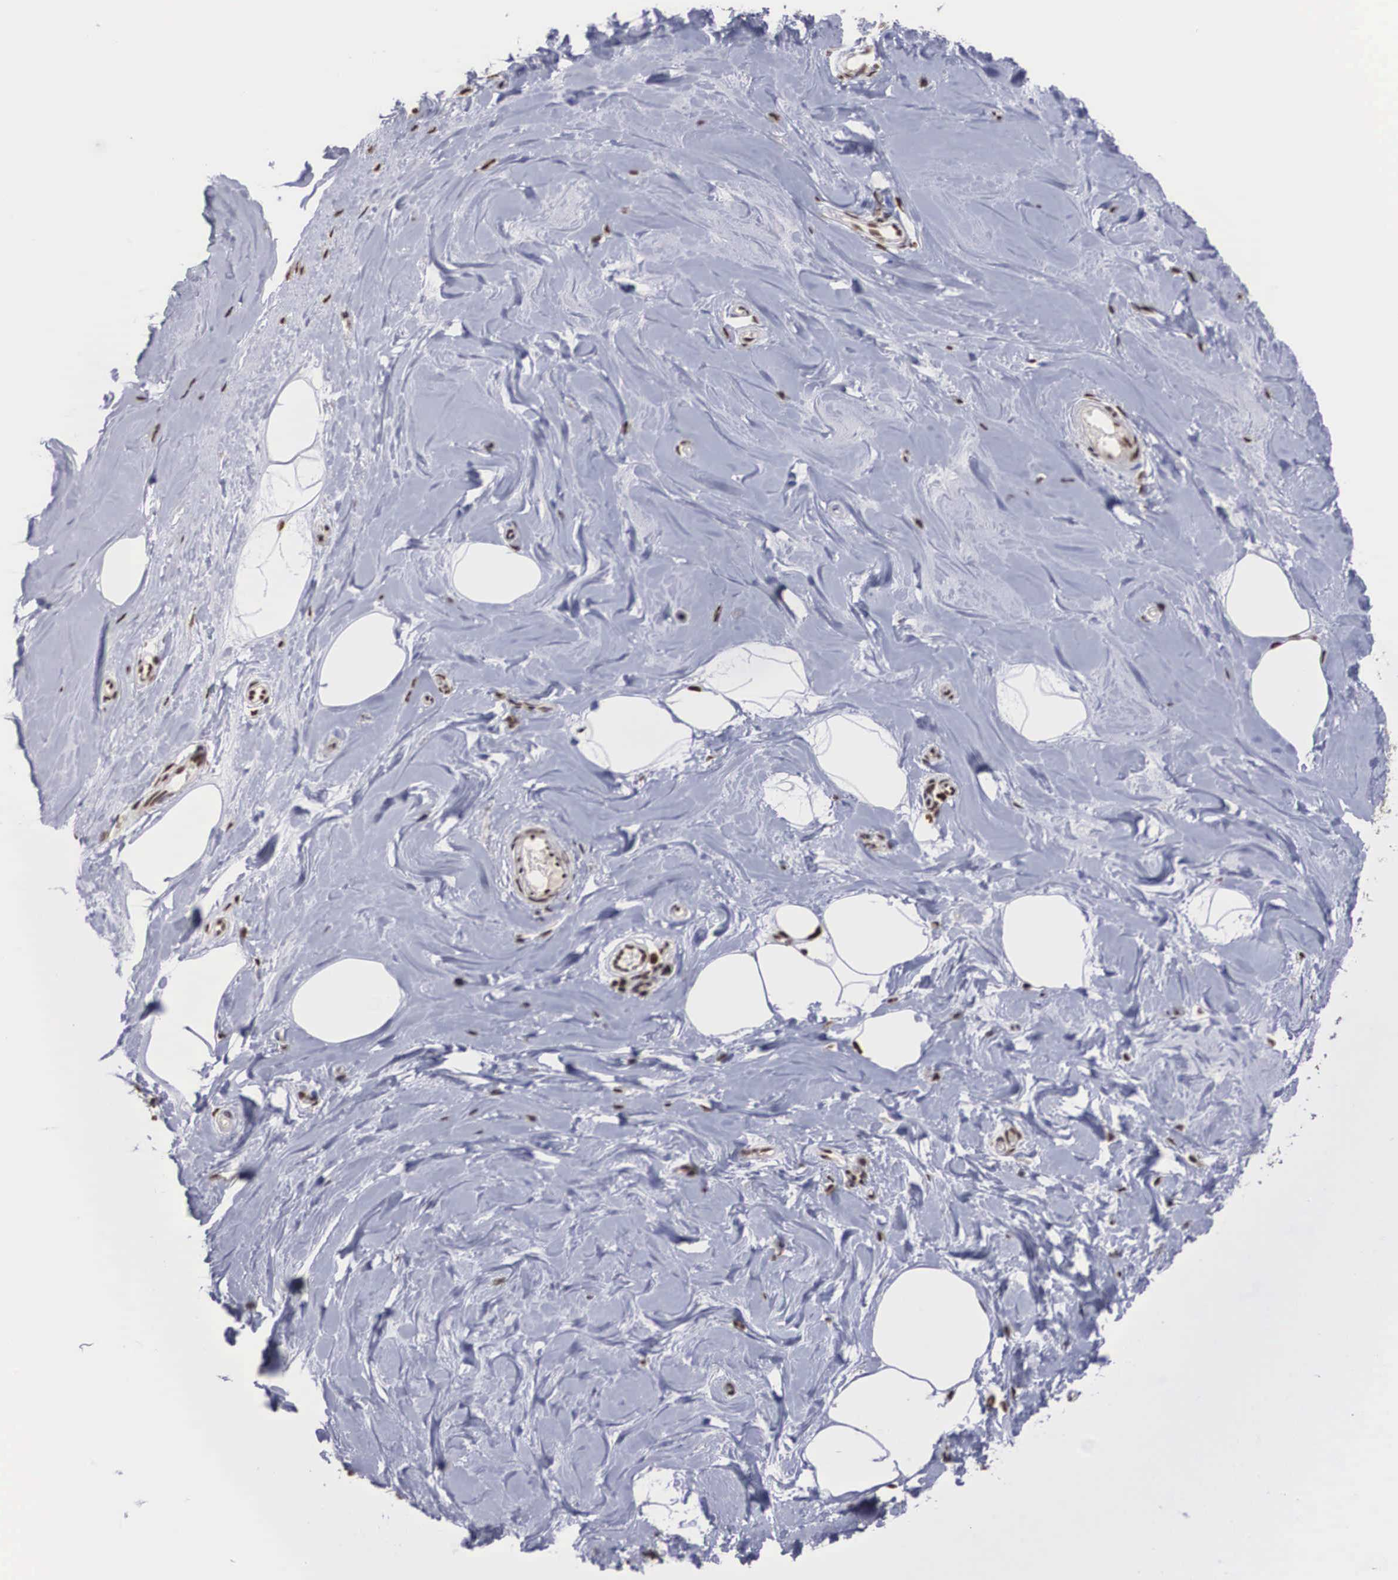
{"staining": {"intensity": "strong", "quantity": ">75%", "location": "nuclear"}, "tissue": "breast", "cell_type": "Adipocytes", "image_type": "normal", "snomed": [{"axis": "morphology", "description": "Normal tissue, NOS"}, {"axis": "topography", "description": "Breast"}], "caption": "Breast stained with DAB immunohistochemistry displays high levels of strong nuclear expression in about >75% of adipocytes. Immunohistochemistry (ihc) stains the protein in brown and the nuclei are stained blue.", "gene": "HTATSF1", "patient": {"sex": "female", "age": 44}}